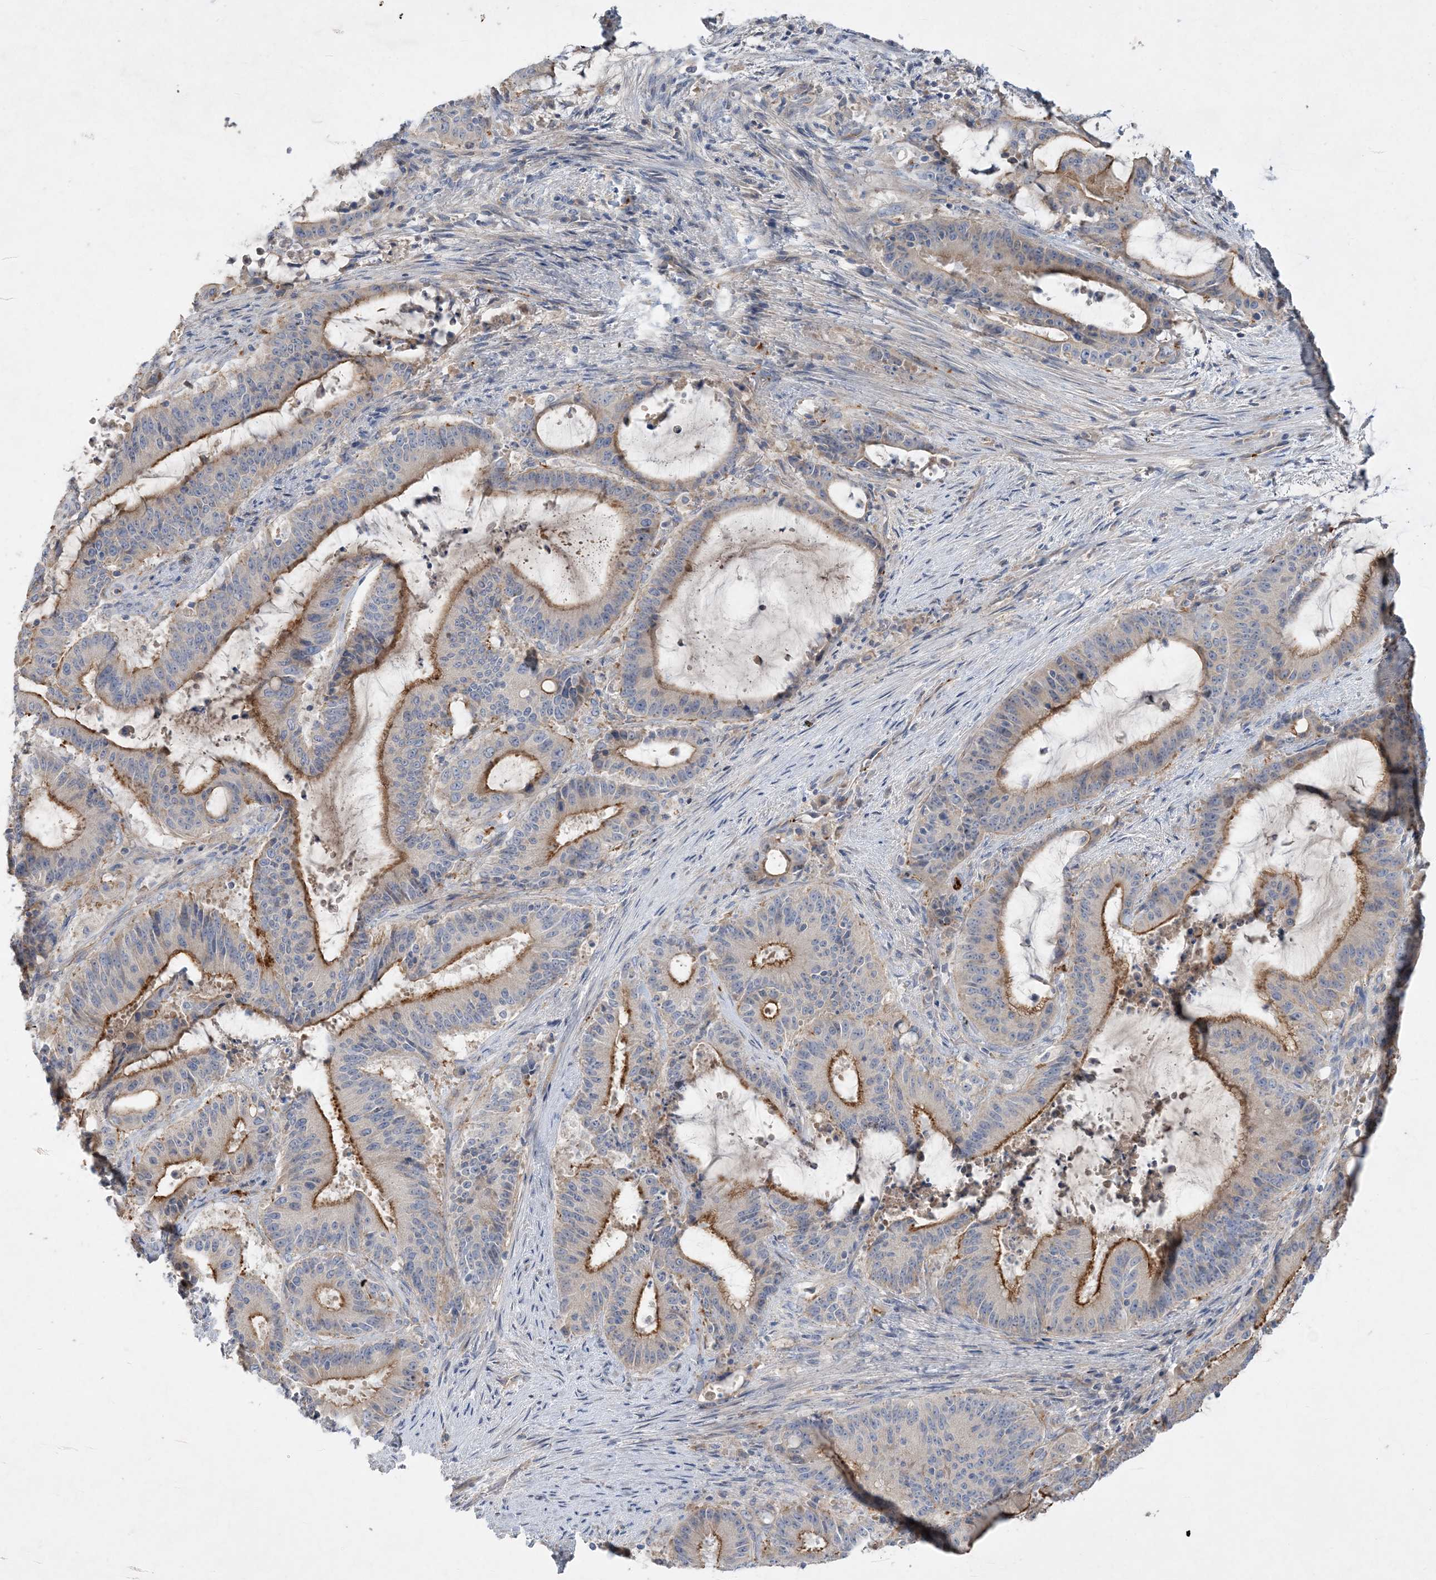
{"staining": {"intensity": "moderate", "quantity": "25%-75%", "location": "cytoplasmic/membranous"}, "tissue": "liver cancer", "cell_type": "Tumor cells", "image_type": "cancer", "snomed": [{"axis": "morphology", "description": "Normal tissue, NOS"}, {"axis": "morphology", "description": "Cholangiocarcinoma"}, {"axis": "topography", "description": "Liver"}, {"axis": "topography", "description": "Peripheral nerve tissue"}], "caption": "Liver cancer (cholangiocarcinoma) stained with a brown dye exhibits moderate cytoplasmic/membranous positive positivity in about 25%-75% of tumor cells.", "gene": "ADCK2", "patient": {"sex": "female", "age": 73}}